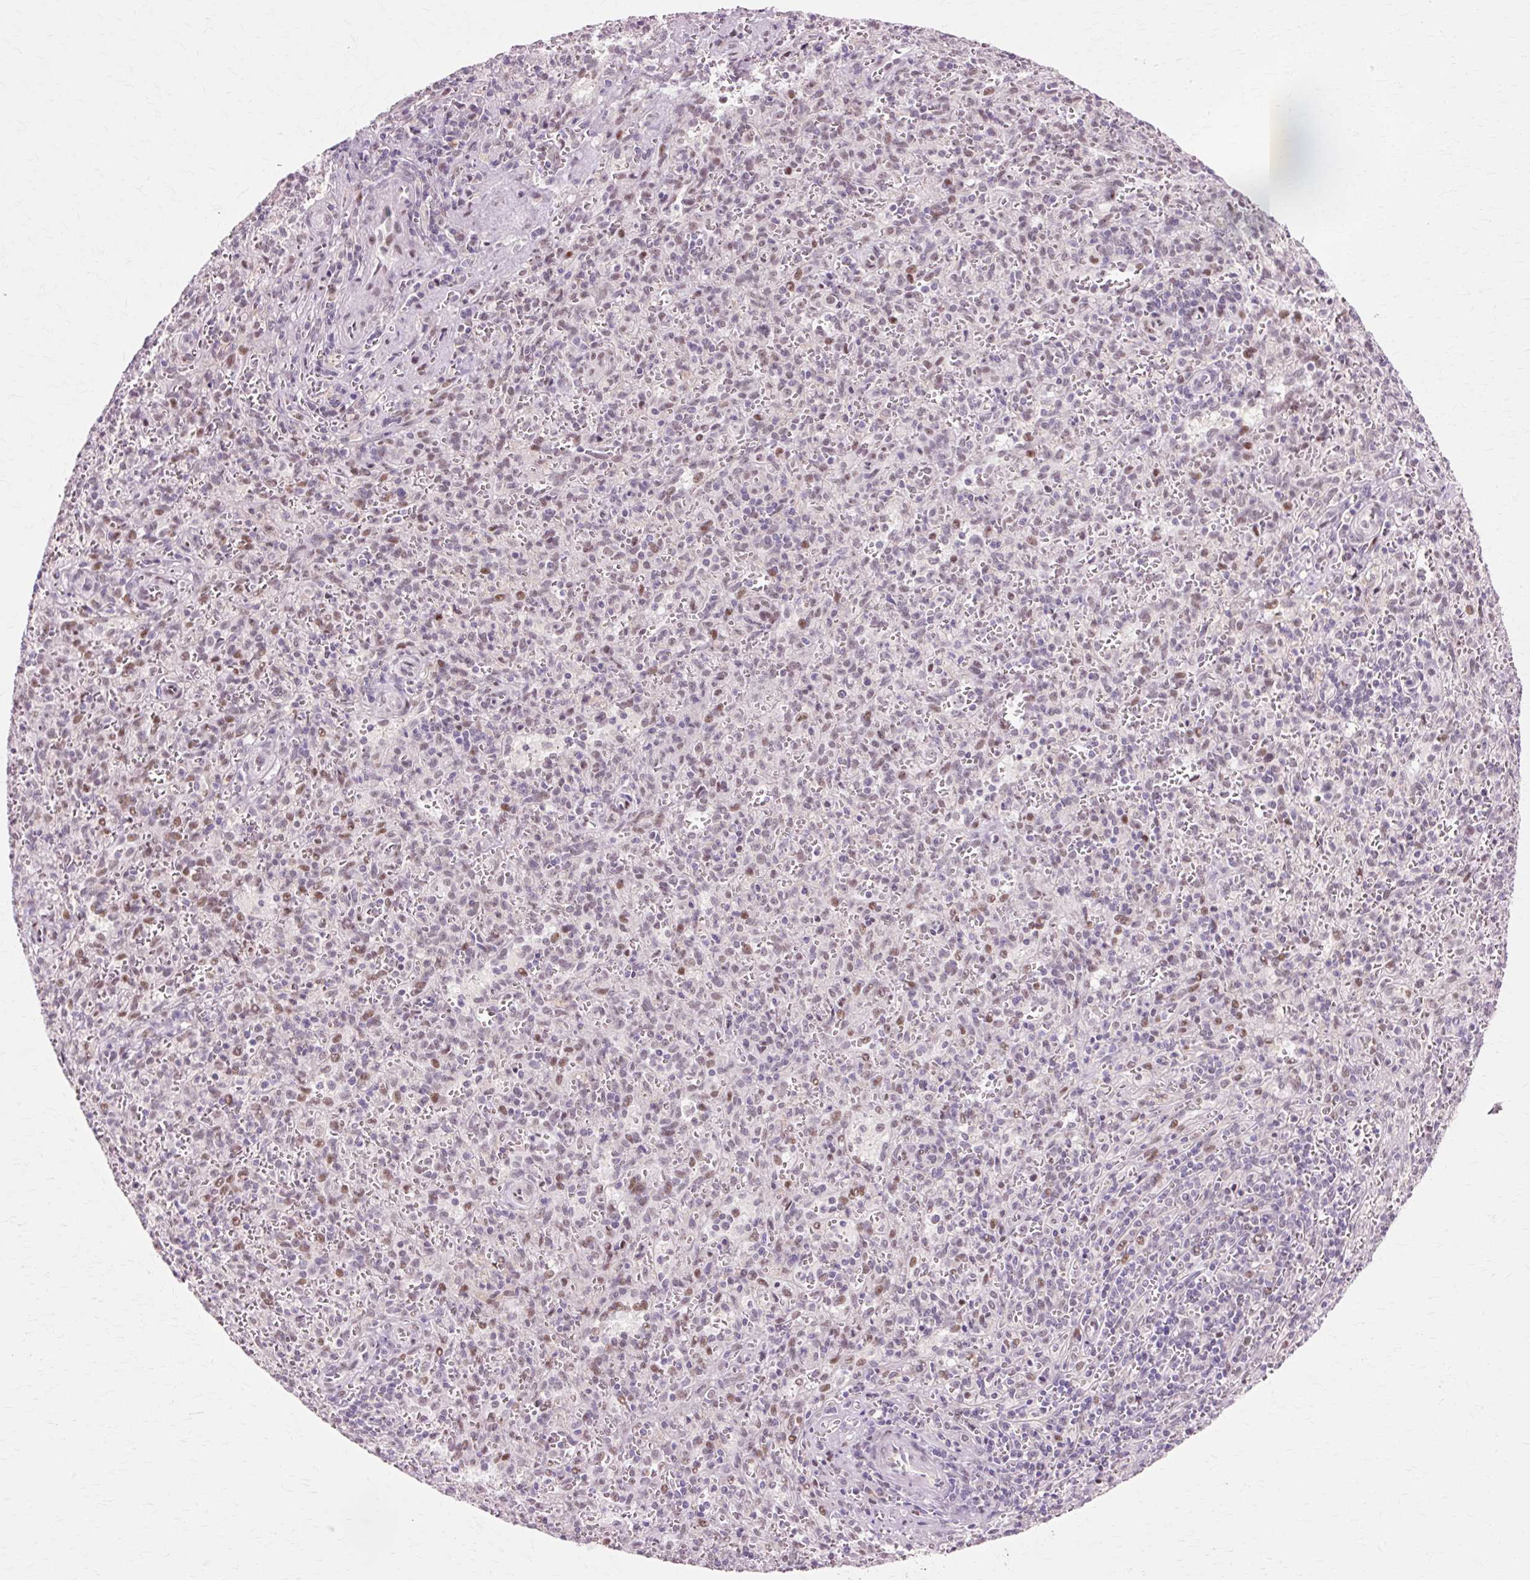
{"staining": {"intensity": "weak", "quantity": "25%-75%", "location": "nuclear"}, "tissue": "spleen", "cell_type": "Cells in red pulp", "image_type": "normal", "snomed": [{"axis": "morphology", "description": "Normal tissue, NOS"}, {"axis": "topography", "description": "Spleen"}], "caption": "Immunohistochemistry (IHC) of unremarkable spleen reveals low levels of weak nuclear positivity in about 25%-75% of cells in red pulp.", "gene": "MACROD2", "patient": {"sex": "female", "age": 26}}